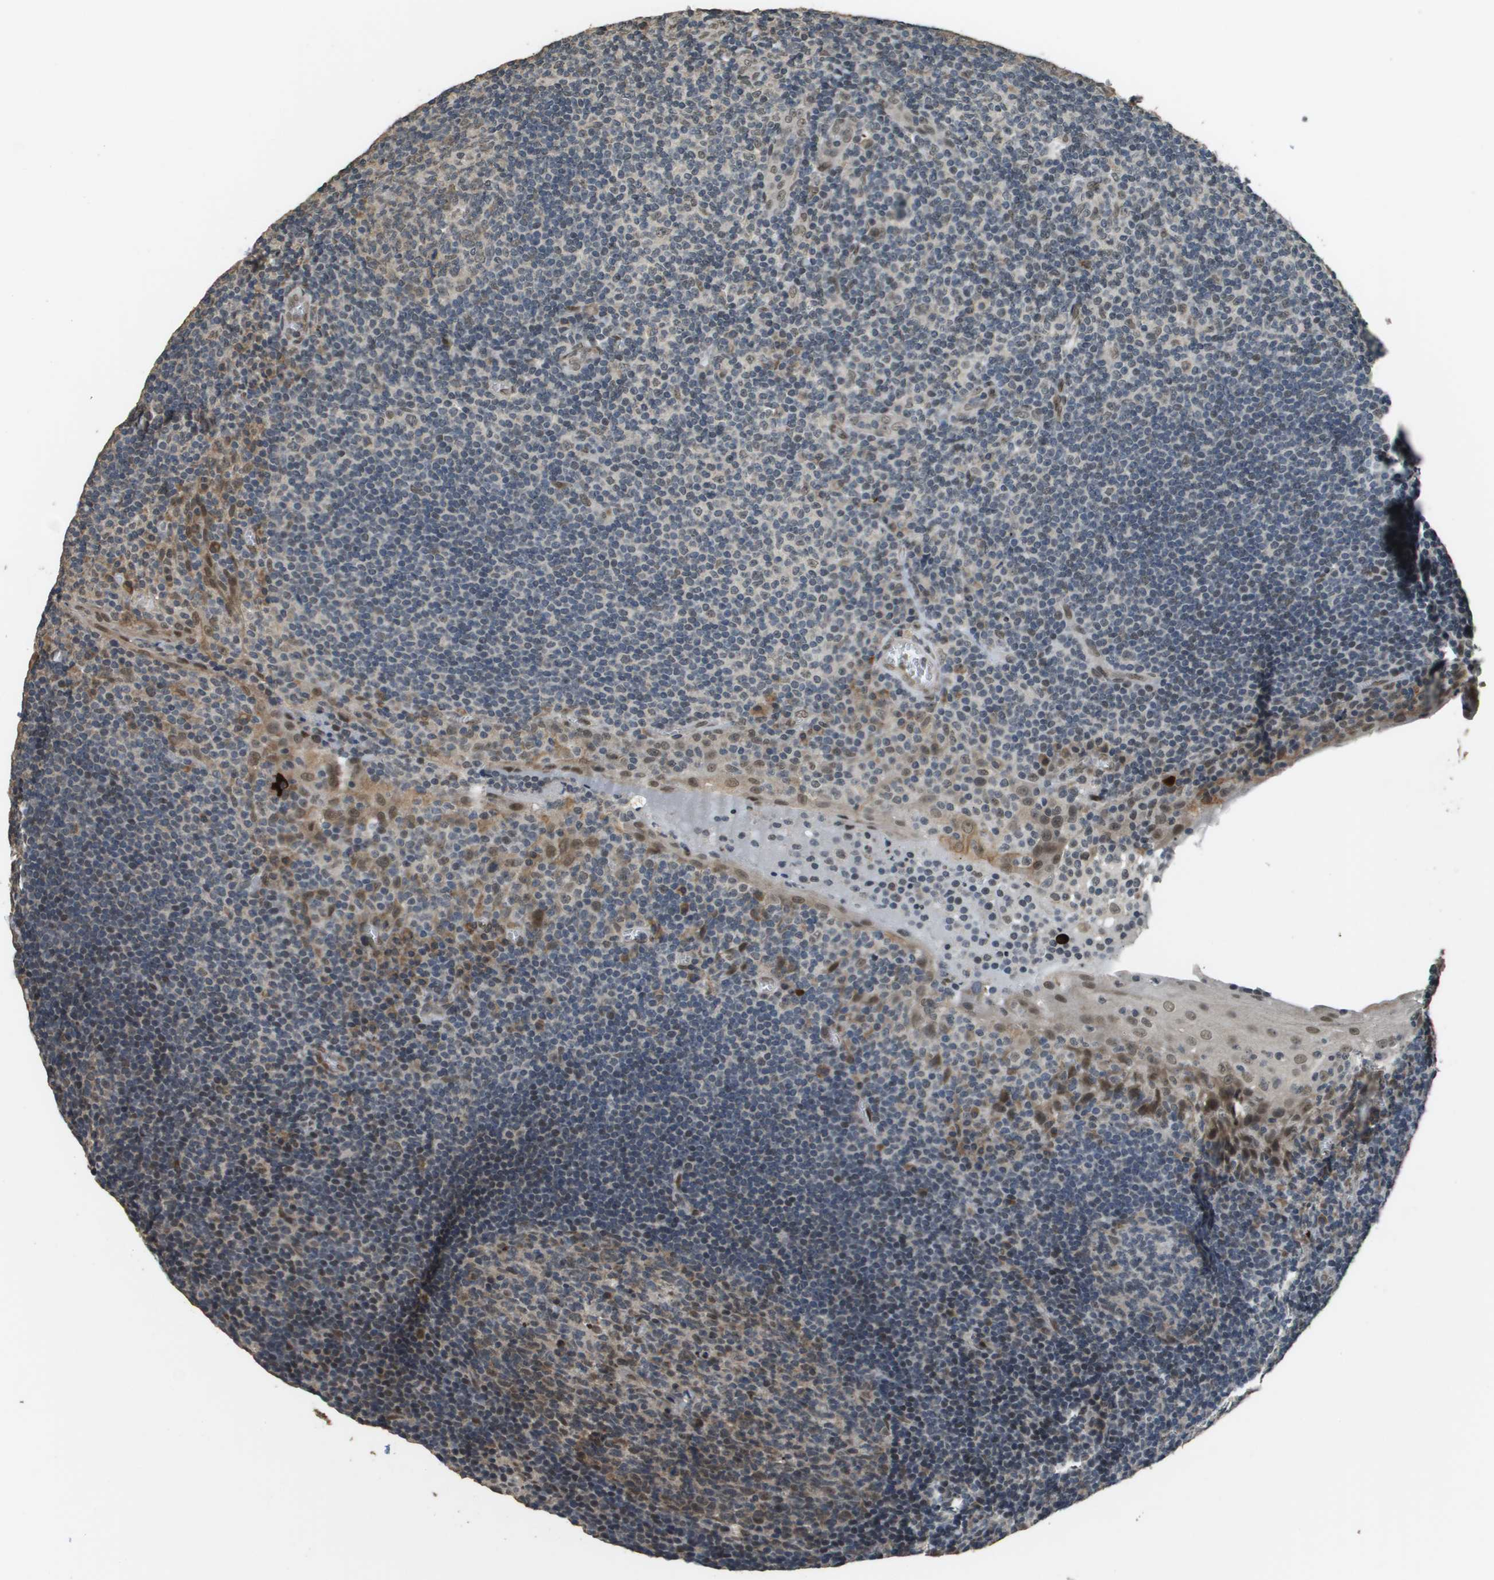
{"staining": {"intensity": "moderate", "quantity": "25%-75%", "location": "cytoplasmic/membranous,nuclear"}, "tissue": "tonsil", "cell_type": "Germinal center cells", "image_type": "normal", "snomed": [{"axis": "morphology", "description": "Normal tissue, NOS"}, {"axis": "topography", "description": "Tonsil"}], "caption": "Germinal center cells demonstrate medium levels of moderate cytoplasmic/membranous,nuclear staining in approximately 25%-75% of cells in unremarkable human tonsil. The protein is stained brown, and the nuclei are stained in blue (DAB IHC with brightfield microscopy, high magnification).", "gene": "FANCC", "patient": {"sex": "male", "age": 37}}